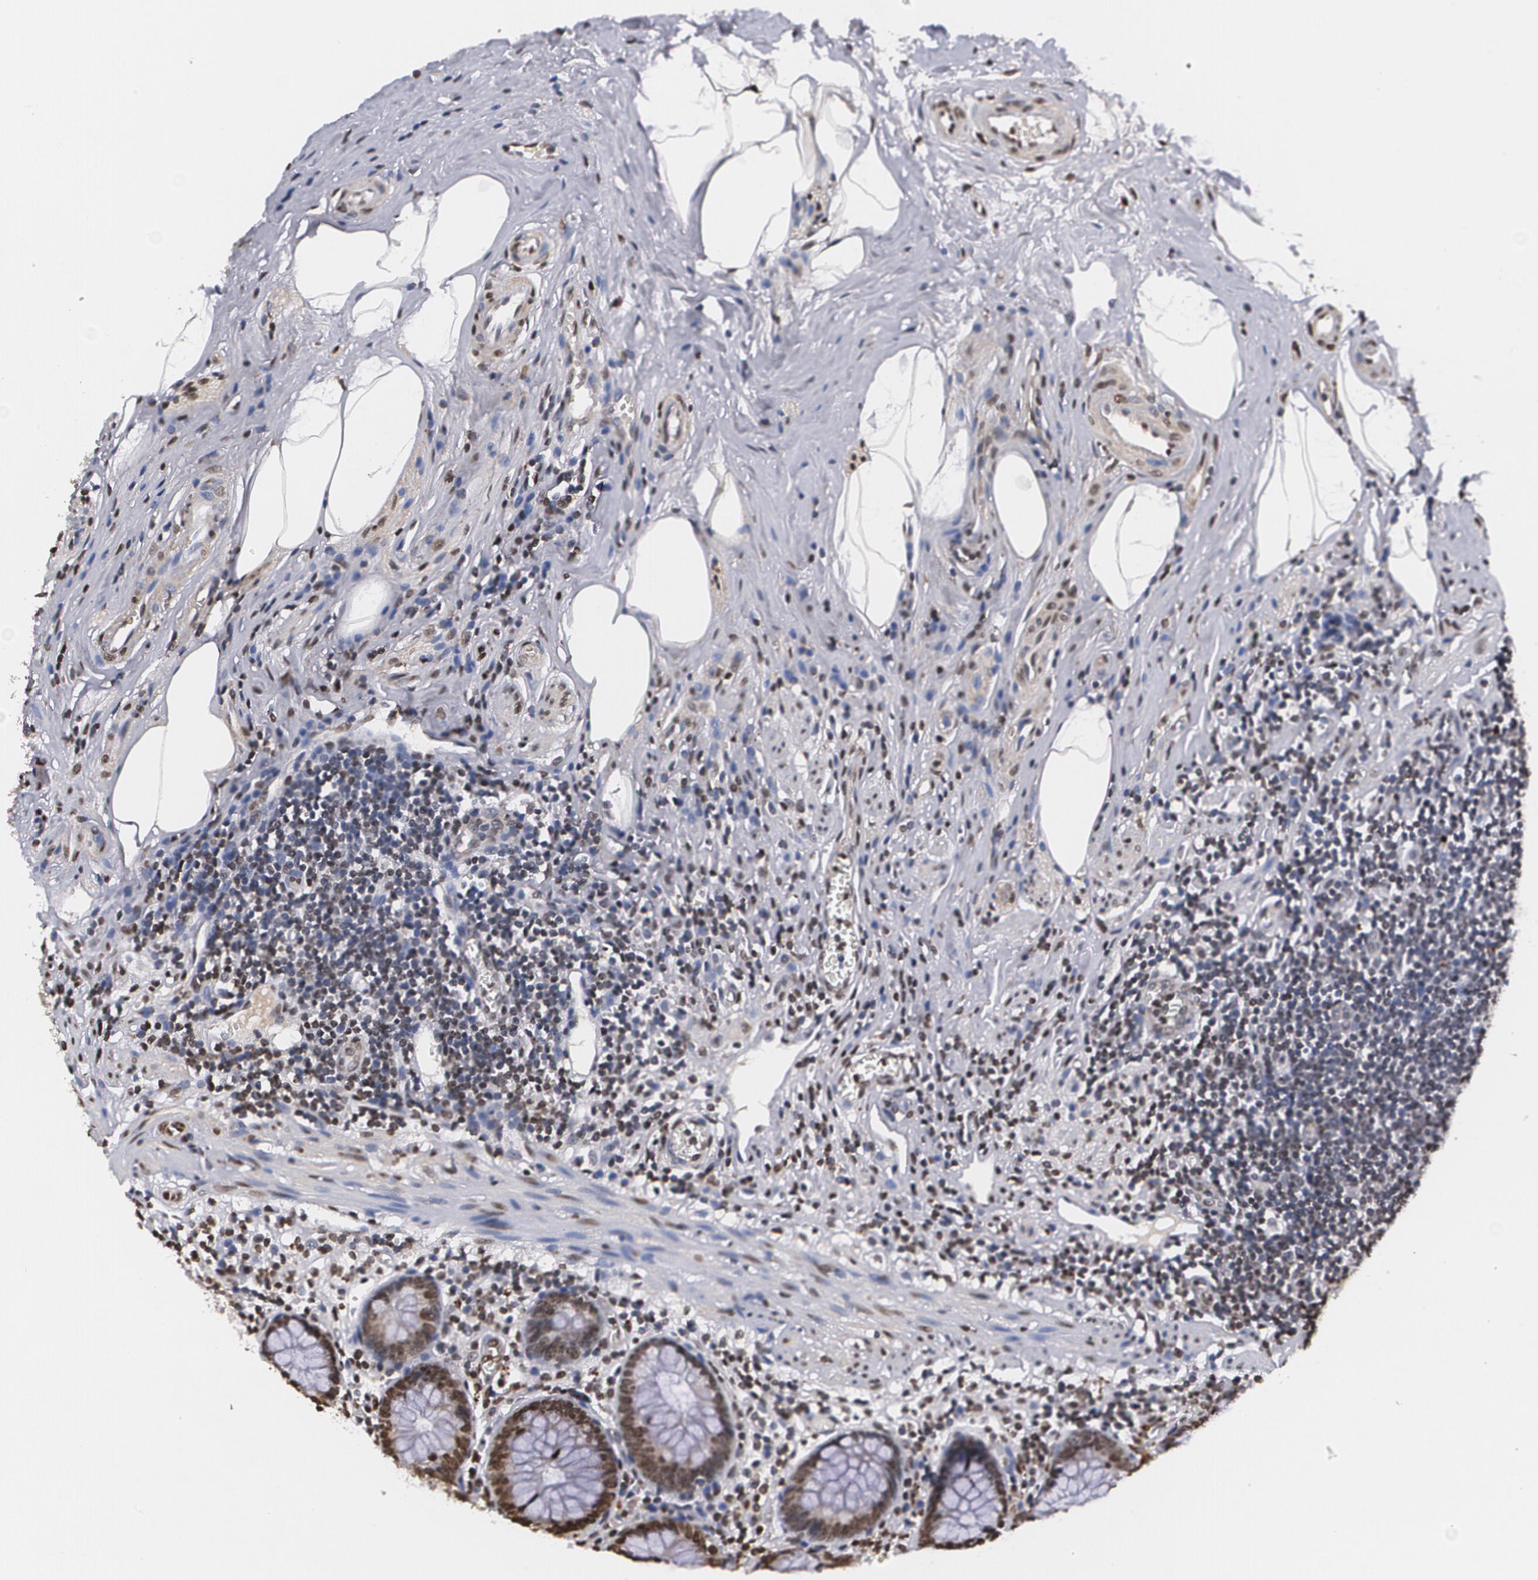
{"staining": {"intensity": "moderate", "quantity": ">75%", "location": "nuclear"}, "tissue": "appendix", "cell_type": "Glandular cells", "image_type": "normal", "snomed": [{"axis": "morphology", "description": "Normal tissue, NOS"}, {"axis": "topography", "description": "Appendix"}], "caption": "Human appendix stained for a protein (brown) shows moderate nuclear positive expression in approximately >75% of glandular cells.", "gene": "MVP", "patient": {"sex": "male", "age": 38}}